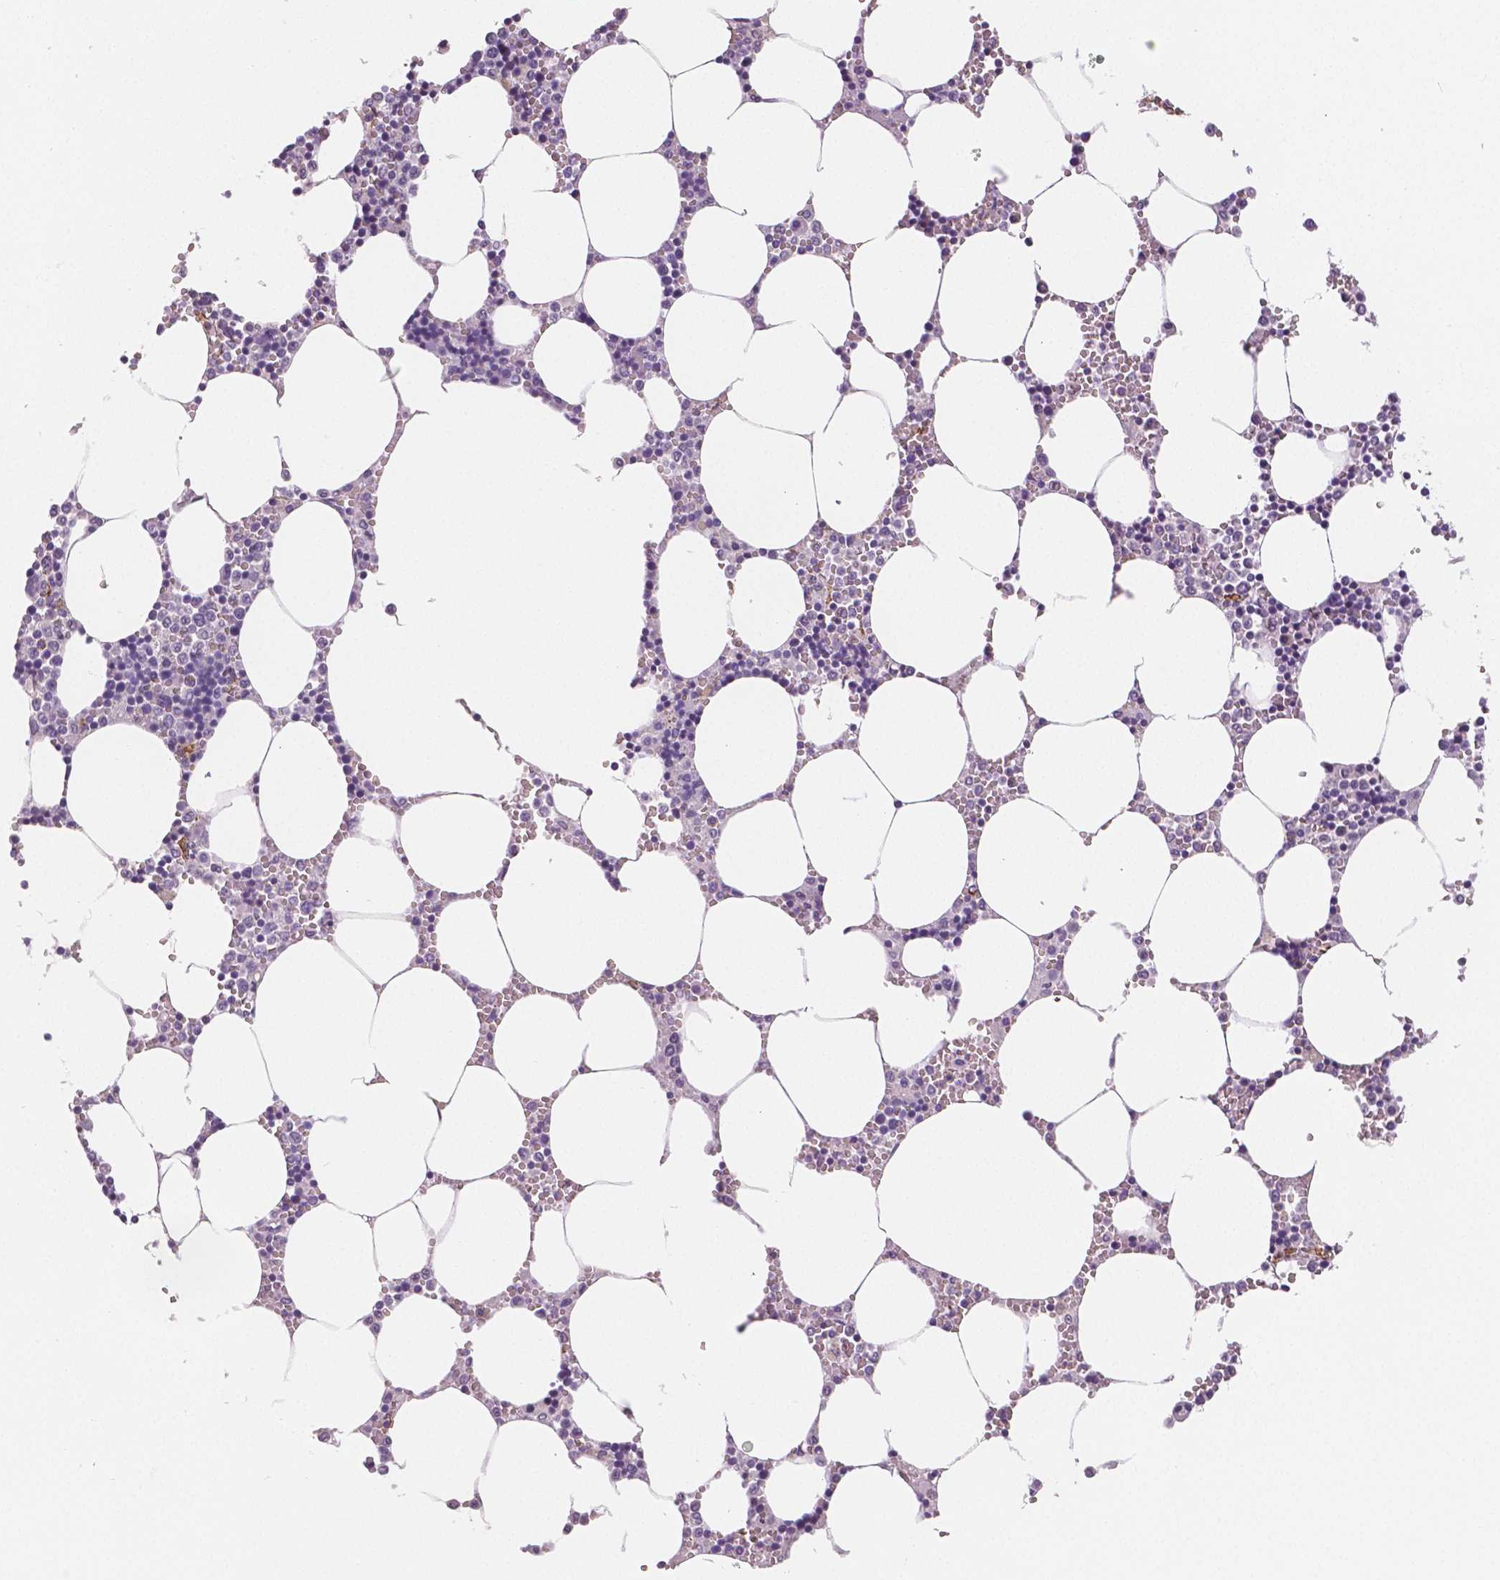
{"staining": {"intensity": "negative", "quantity": "none", "location": "none"}, "tissue": "bone marrow", "cell_type": "Hematopoietic cells", "image_type": "normal", "snomed": [{"axis": "morphology", "description": "Normal tissue, NOS"}, {"axis": "topography", "description": "Bone marrow"}], "caption": "Immunohistochemistry histopathology image of benign bone marrow stained for a protein (brown), which reveals no positivity in hematopoietic cells.", "gene": "TSPAN7", "patient": {"sex": "male", "age": 54}}